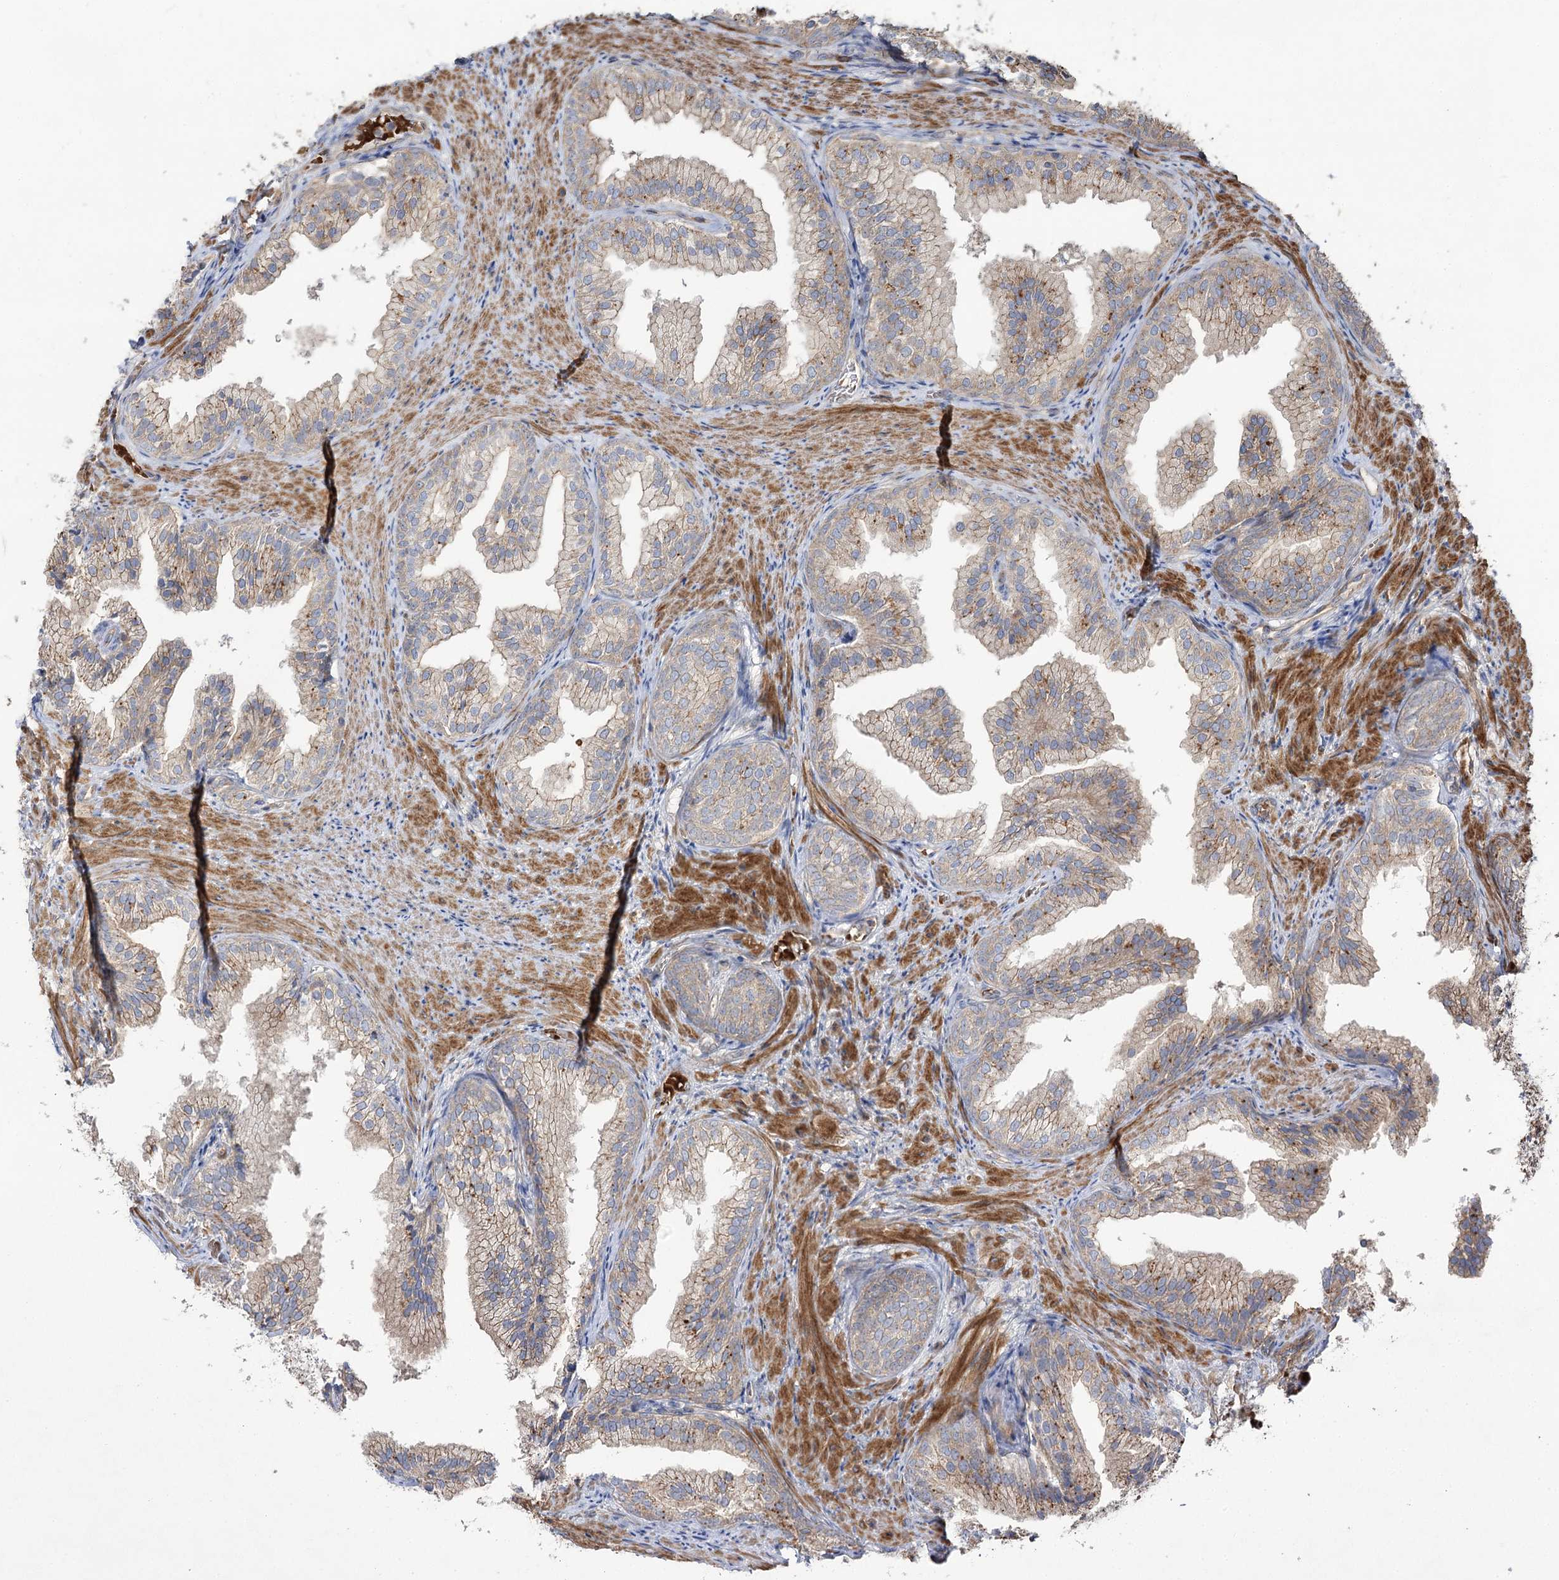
{"staining": {"intensity": "moderate", "quantity": ">75%", "location": "cytoplasmic/membranous"}, "tissue": "prostate", "cell_type": "Glandular cells", "image_type": "normal", "snomed": [{"axis": "morphology", "description": "Normal tissue, NOS"}, {"axis": "topography", "description": "Prostate"}], "caption": "IHC micrograph of benign prostate: prostate stained using immunohistochemistry (IHC) exhibits medium levels of moderate protein expression localized specifically in the cytoplasmic/membranous of glandular cells, appearing as a cytoplasmic/membranous brown color.", "gene": "KIAA0825", "patient": {"sex": "male", "age": 76}}